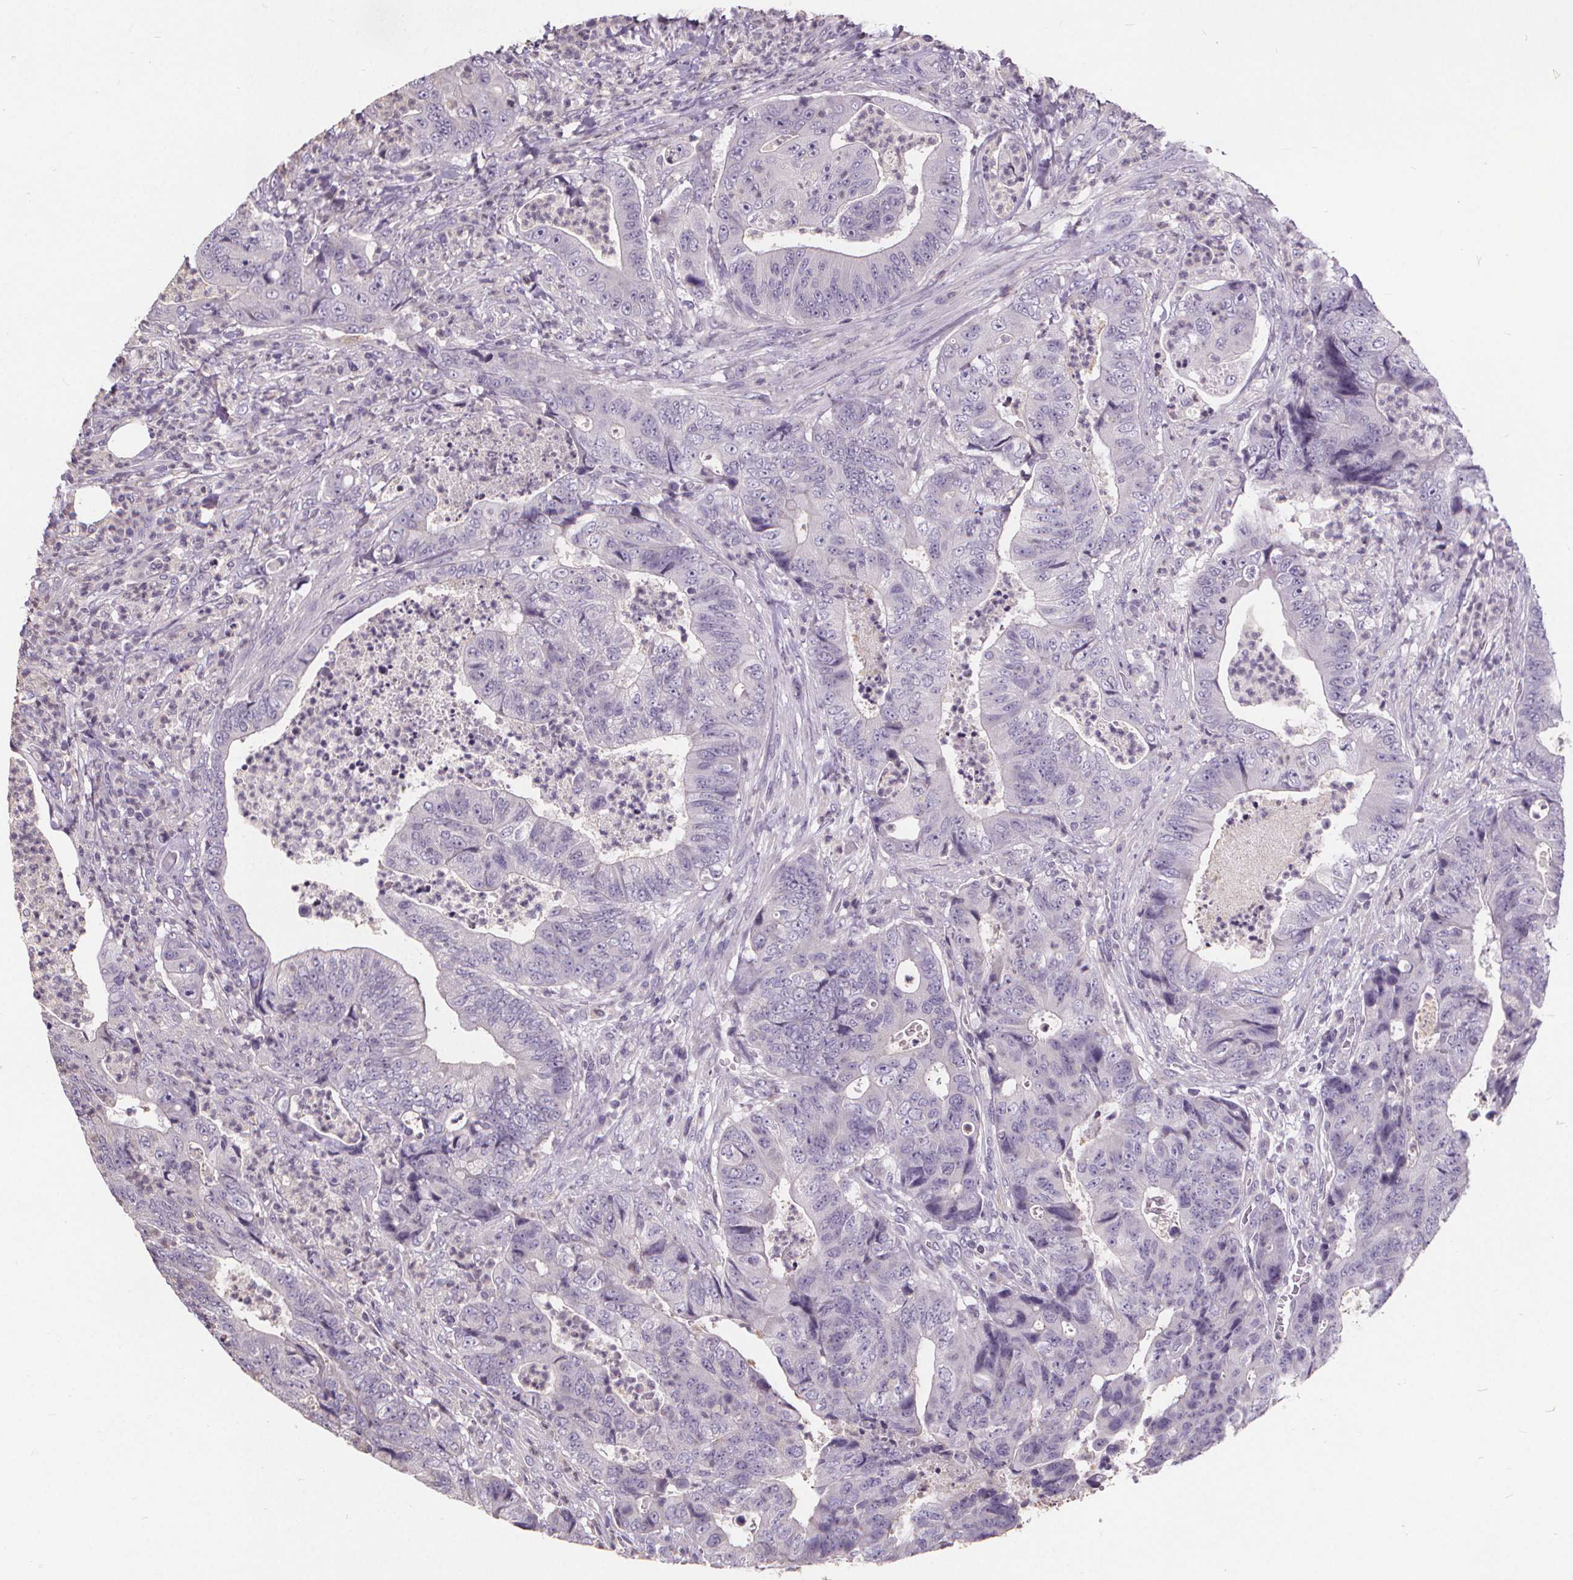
{"staining": {"intensity": "negative", "quantity": "none", "location": "none"}, "tissue": "colorectal cancer", "cell_type": "Tumor cells", "image_type": "cancer", "snomed": [{"axis": "morphology", "description": "Adenocarcinoma, NOS"}, {"axis": "topography", "description": "Colon"}], "caption": "Tumor cells are negative for protein expression in human adenocarcinoma (colorectal).", "gene": "ATP6V1D", "patient": {"sex": "female", "age": 48}}